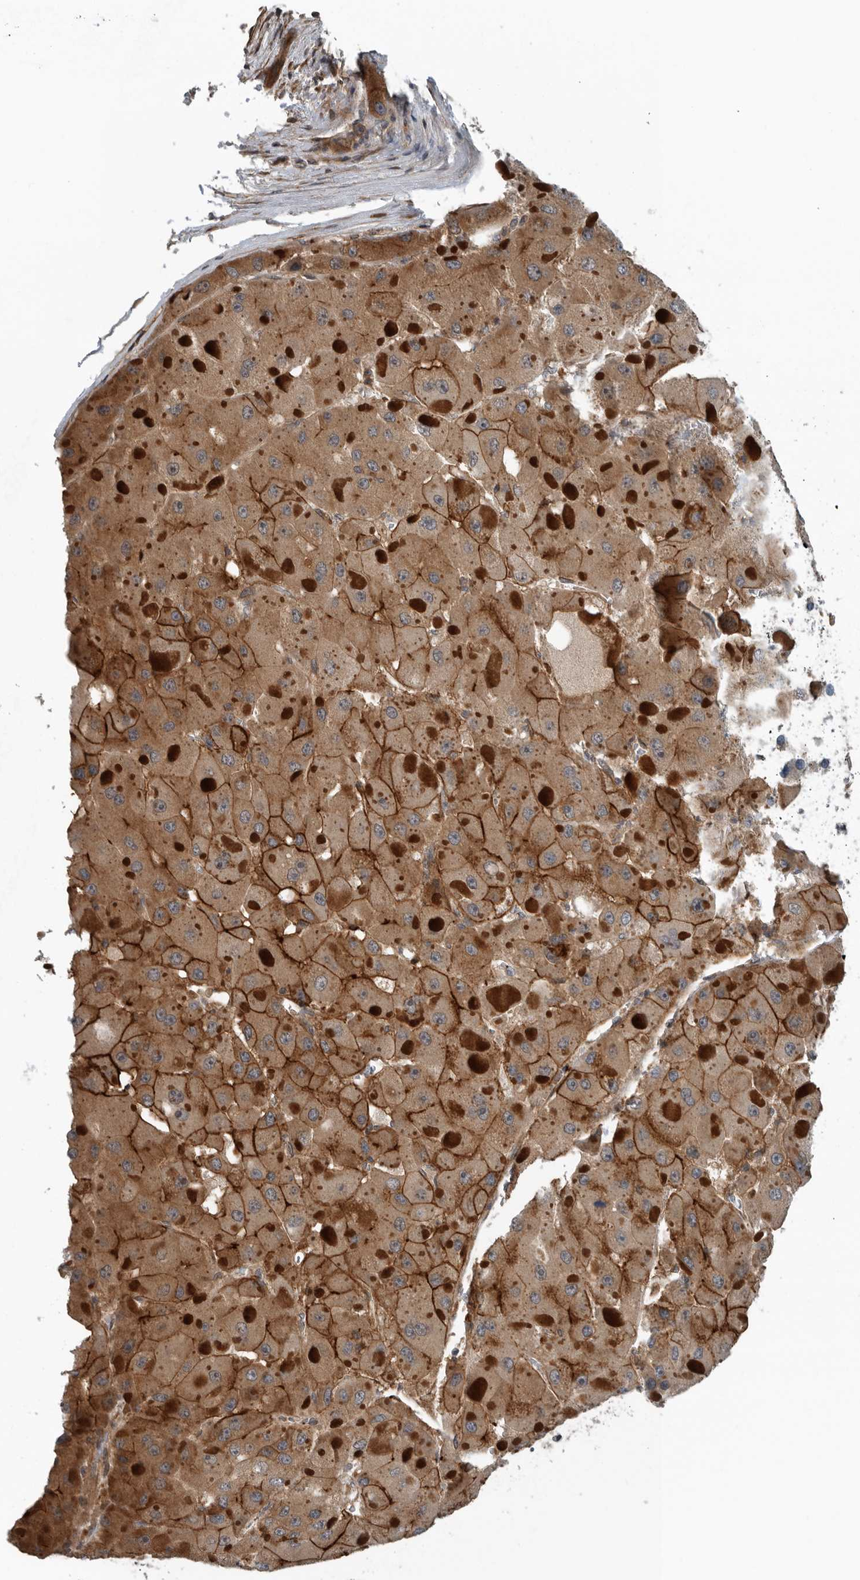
{"staining": {"intensity": "strong", "quantity": ">75%", "location": "cytoplasmic/membranous"}, "tissue": "liver cancer", "cell_type": "Tumor cells", "image_type": "cancer", "snomed": [{"axis": "morphology", "description": "Carcinoma, Hepatocellular, NOS"}, {"axis": "topography", "description": "Liver"}], "caption": "Protein staining by immunohistochemistry reveals strong cytoplasmic/membranous positivity in approximately >75% of tumor cells in hepatocellular carcinoma (liver). The protein of interest is shown in brown color, while the nuclei are stained blue.", "gene": "AMFR", "patient": {"sex": "female", "age": 73}}